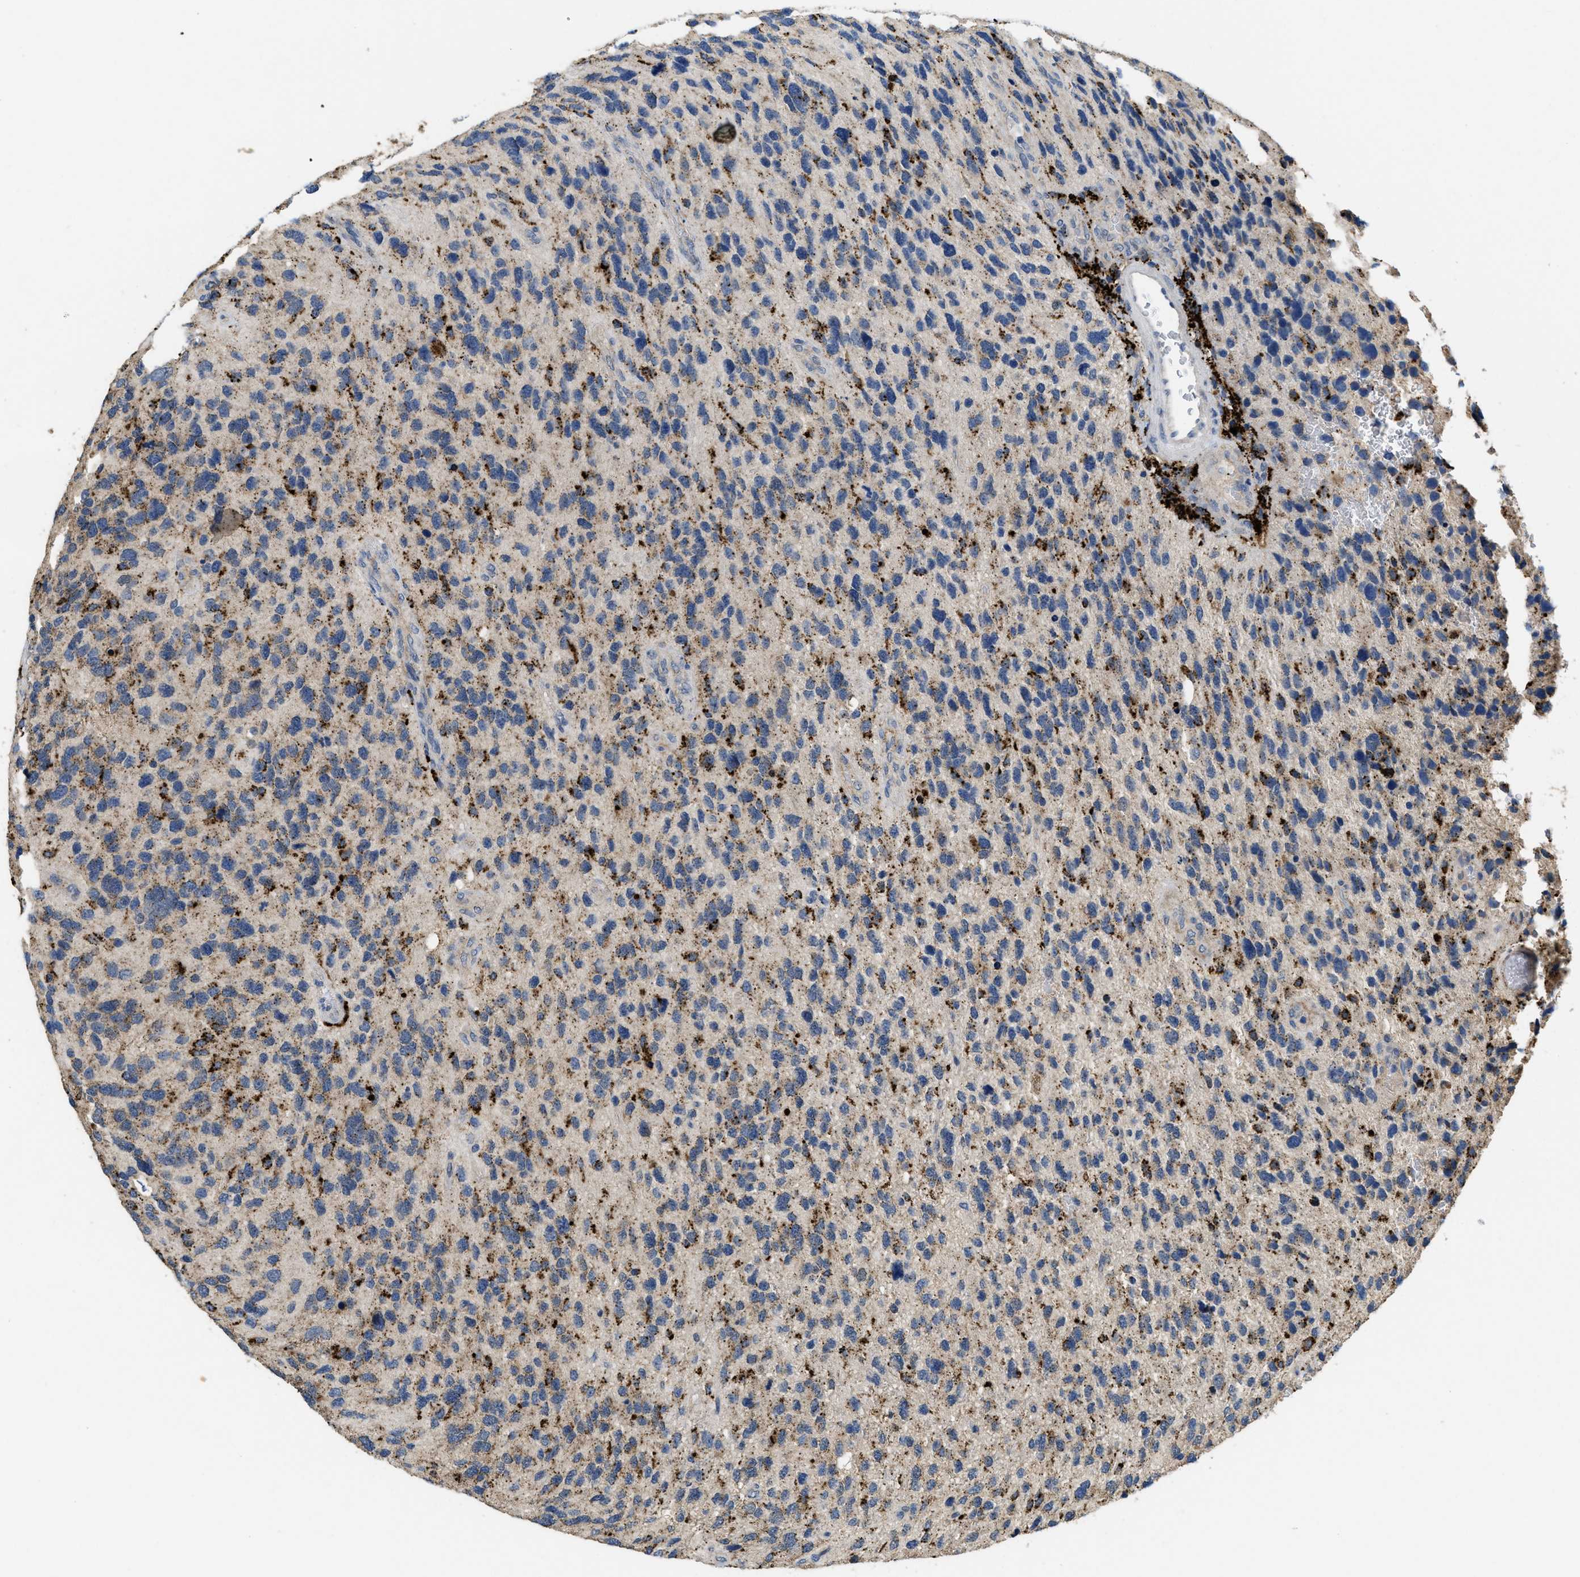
{"staining": {"intensity": "moderate", "quantity": "25%-75%", "location": "cytoplasmic/membranous"}, "tissue": "glioma", "cell_type": "Tumor cells", "image_type": "cancer", "snomed": [{"axis": "morphology", "description": "Glioma, malignant, High grade"}, {"axis": "topography", "description": "Brain"}], "caption": "Tumor cells exhibit medium levels of moderate cytoplasmic/membranous positivity in approximately 25%-75% of cells in human glioma. Nuclei are stained in blue.", "gene": "BMPR2", "patient": {"sex": "female", "age": 58}}